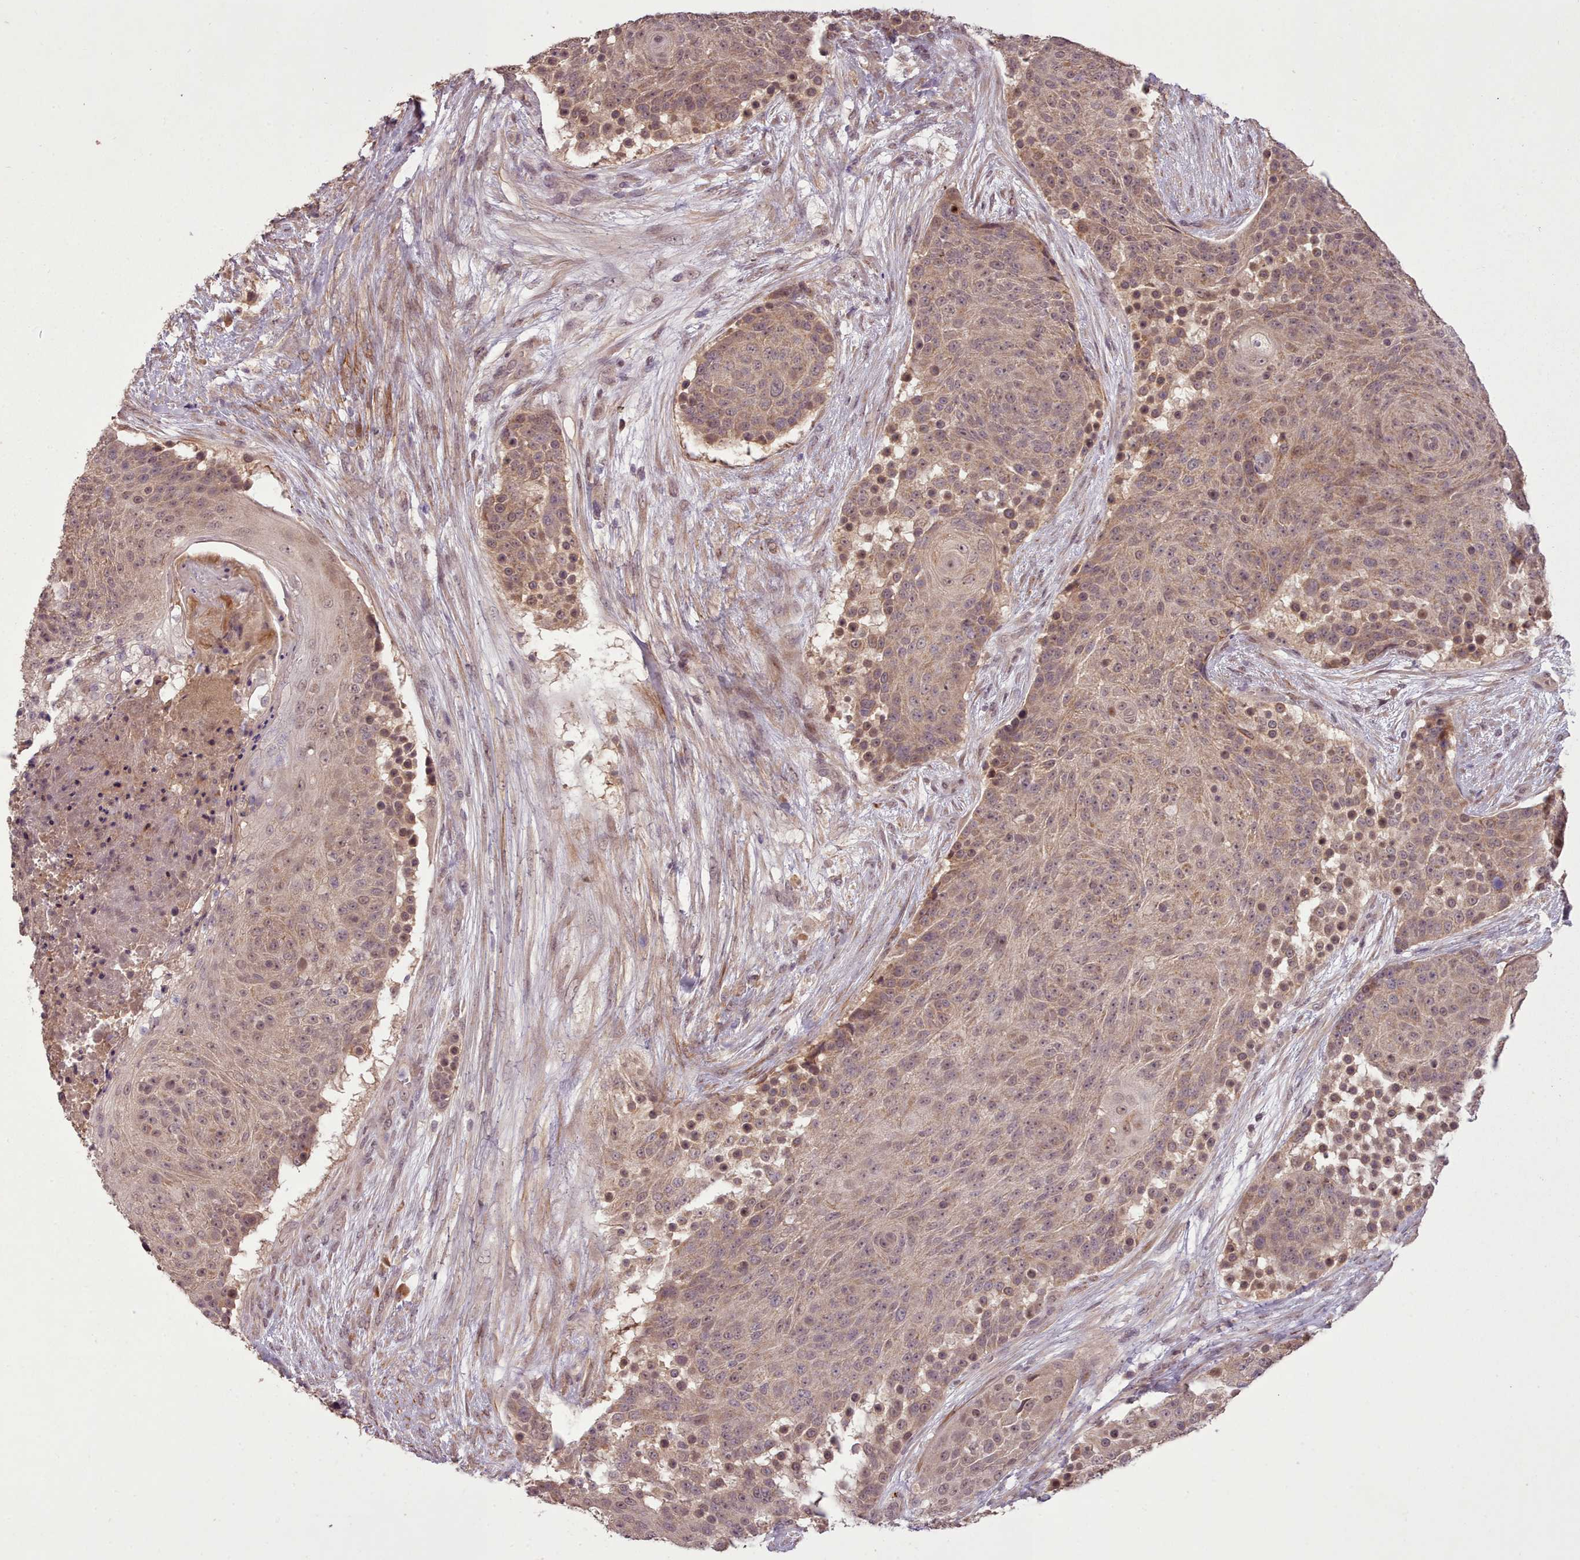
{"staining": {"intensity": "moderate", "quantity": ">75%", "location": "cytoplasmic/membranous,nuclear"}, "tissue": "urothelial cancer", "cell_type": "Tumor cells", "image_type": "cancer", "snomed": [{"axis": "morphology", "description": "Urothelial carcinoma, High grade"}, {"axis": "topography", "description": "Urinary bladder"}], "caption": "Immunohistochemical staining of human urothelial cancer demonstrates medium levels of moderate cytoplasmic/membranous and nuclear protein positivity in approximately >75% of tumor cells.", "gene": "CDC6", "patient": {"sex": "female", "age": 63}}